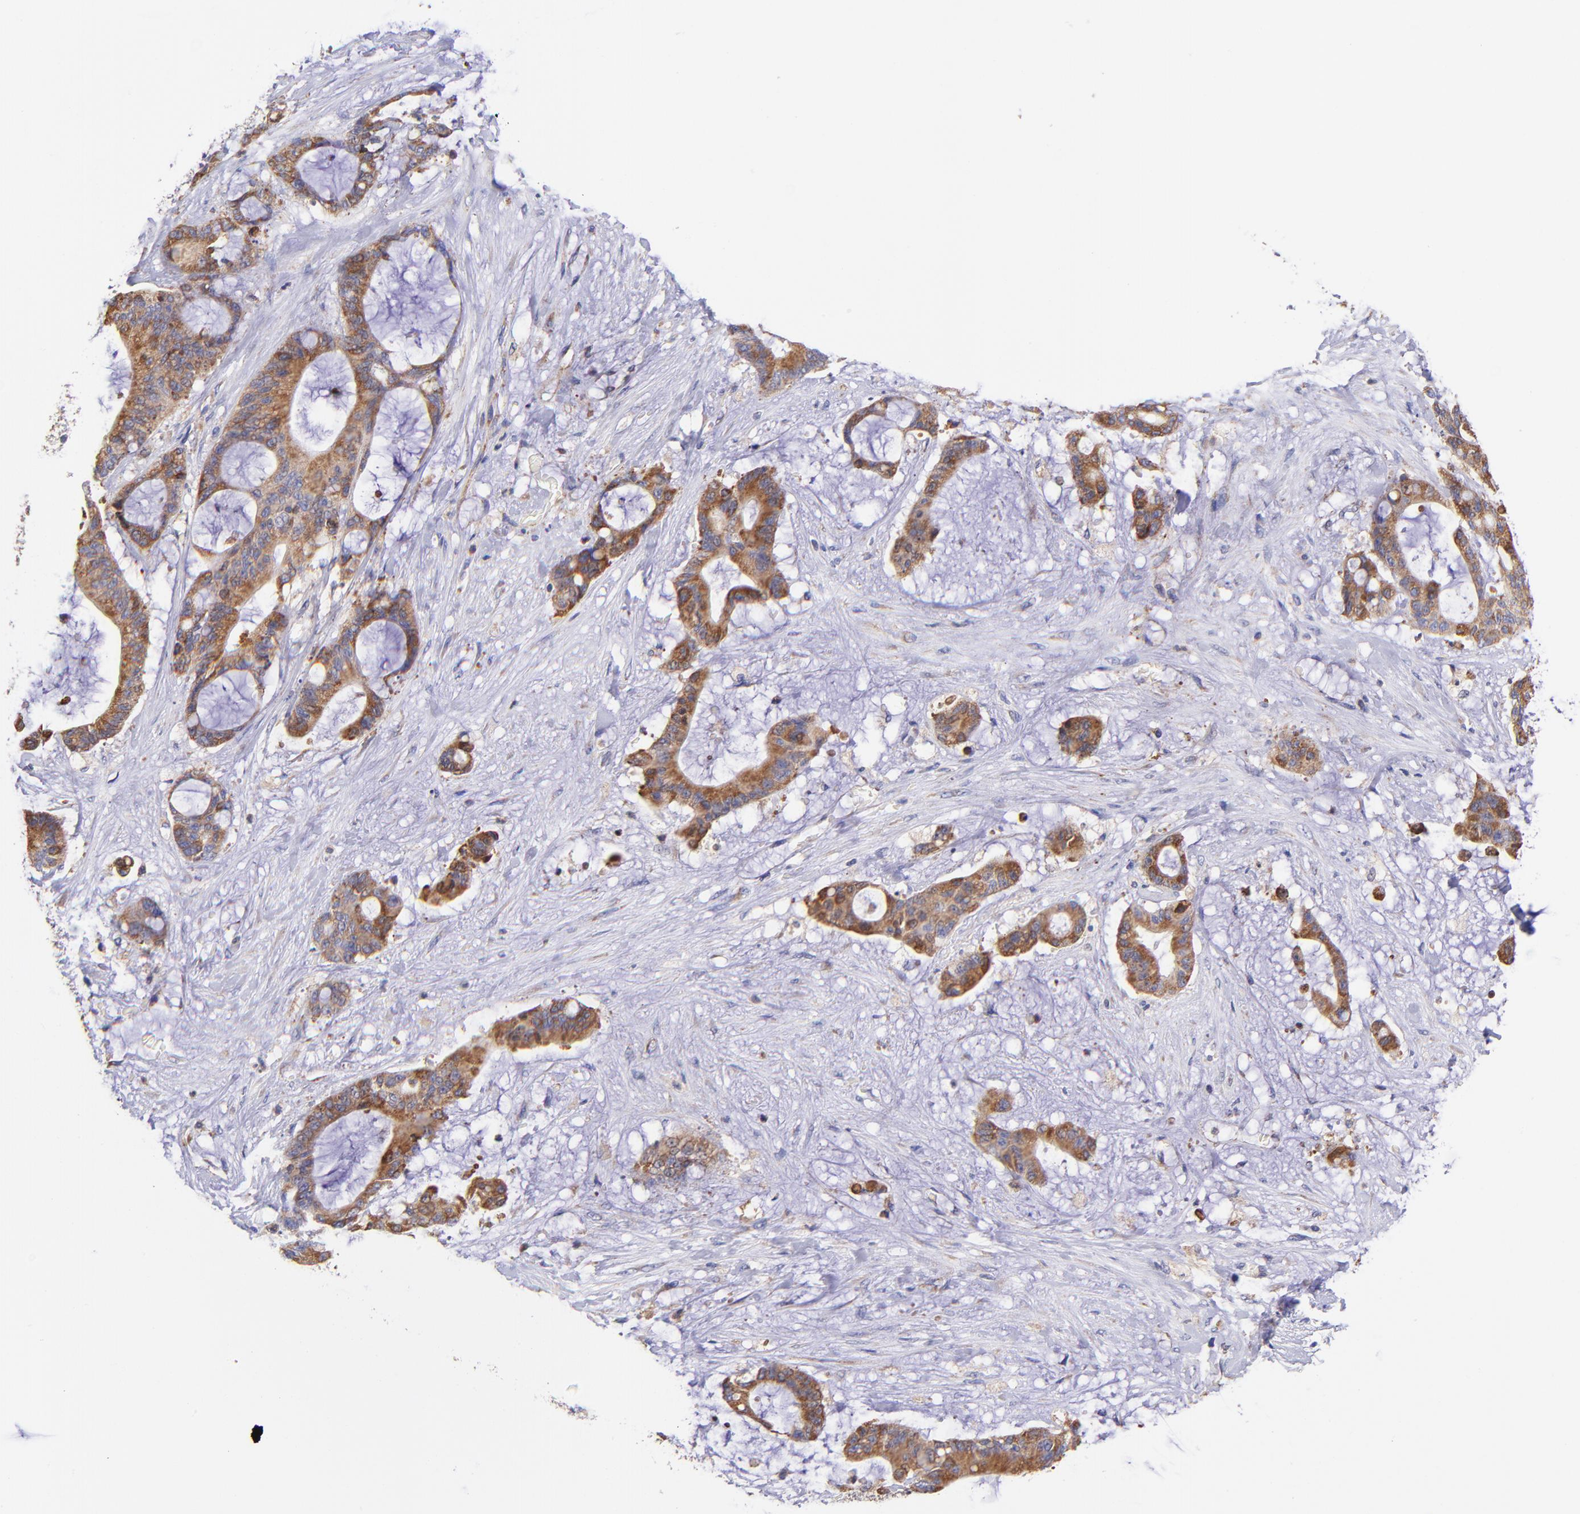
{"staining": {"intensity": "moderate", "quantity": ">75%", "location": "cytoplasmic/membranous"}, "tissue": "liver cancer", "cell_type": "Tumor cells", "image_type": "cancer", "snomed": [{"axis": "morphology", "description": "Cholangiocarcinoma"}, {"axis": "topography", "description": "Liver"}], "caption": "Protein analysis of liver cholangiocarcinoma tissue reveals moderate cytoplasmic/membranous expression in approximately >75% of tumor cells.", "gene": "PREX1", "patient": {"sex": "female", "age": 73}}